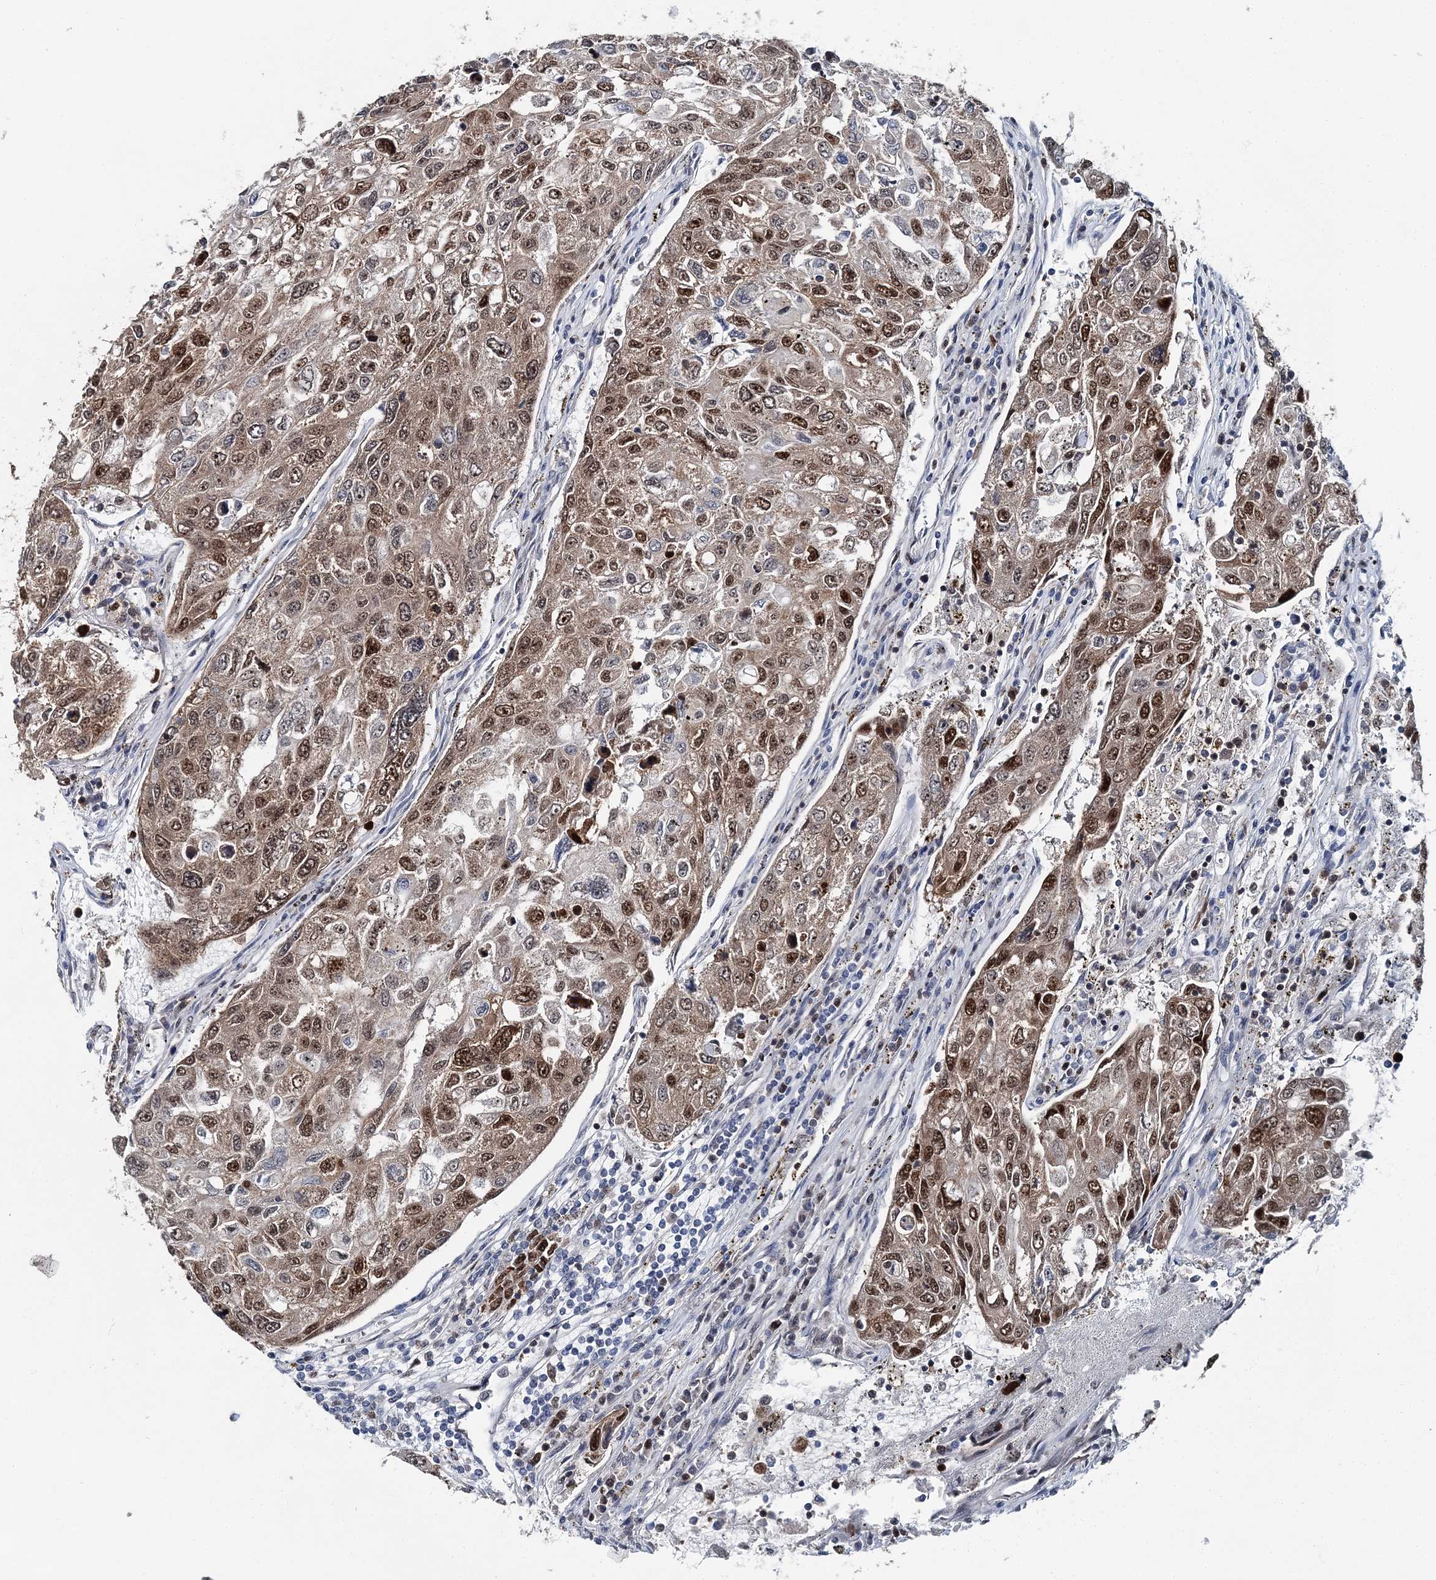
{"staining": {"intensity": "moderate", "quantity": ">75%", "location": "nuclear"}, "tissue": "urothelial cancer", "cell_type": "Tumor cells", "image_type": "cancer", "snomed": [{"axis": "morphology", "description": "Urothelial carcinoma, High grade"}, {"axis": "topography", "description": "Lymph node"}, {"axis": "topography", "description": "Urinary bladder"}], "caption": "Immunohistochemical staining of human urothelial cancer shows medium levels of moderate nuclear protein positivity in about >75% of tumor cells.", "gene": "HAT1", "patient": {"sex": "male", "age": 51}}